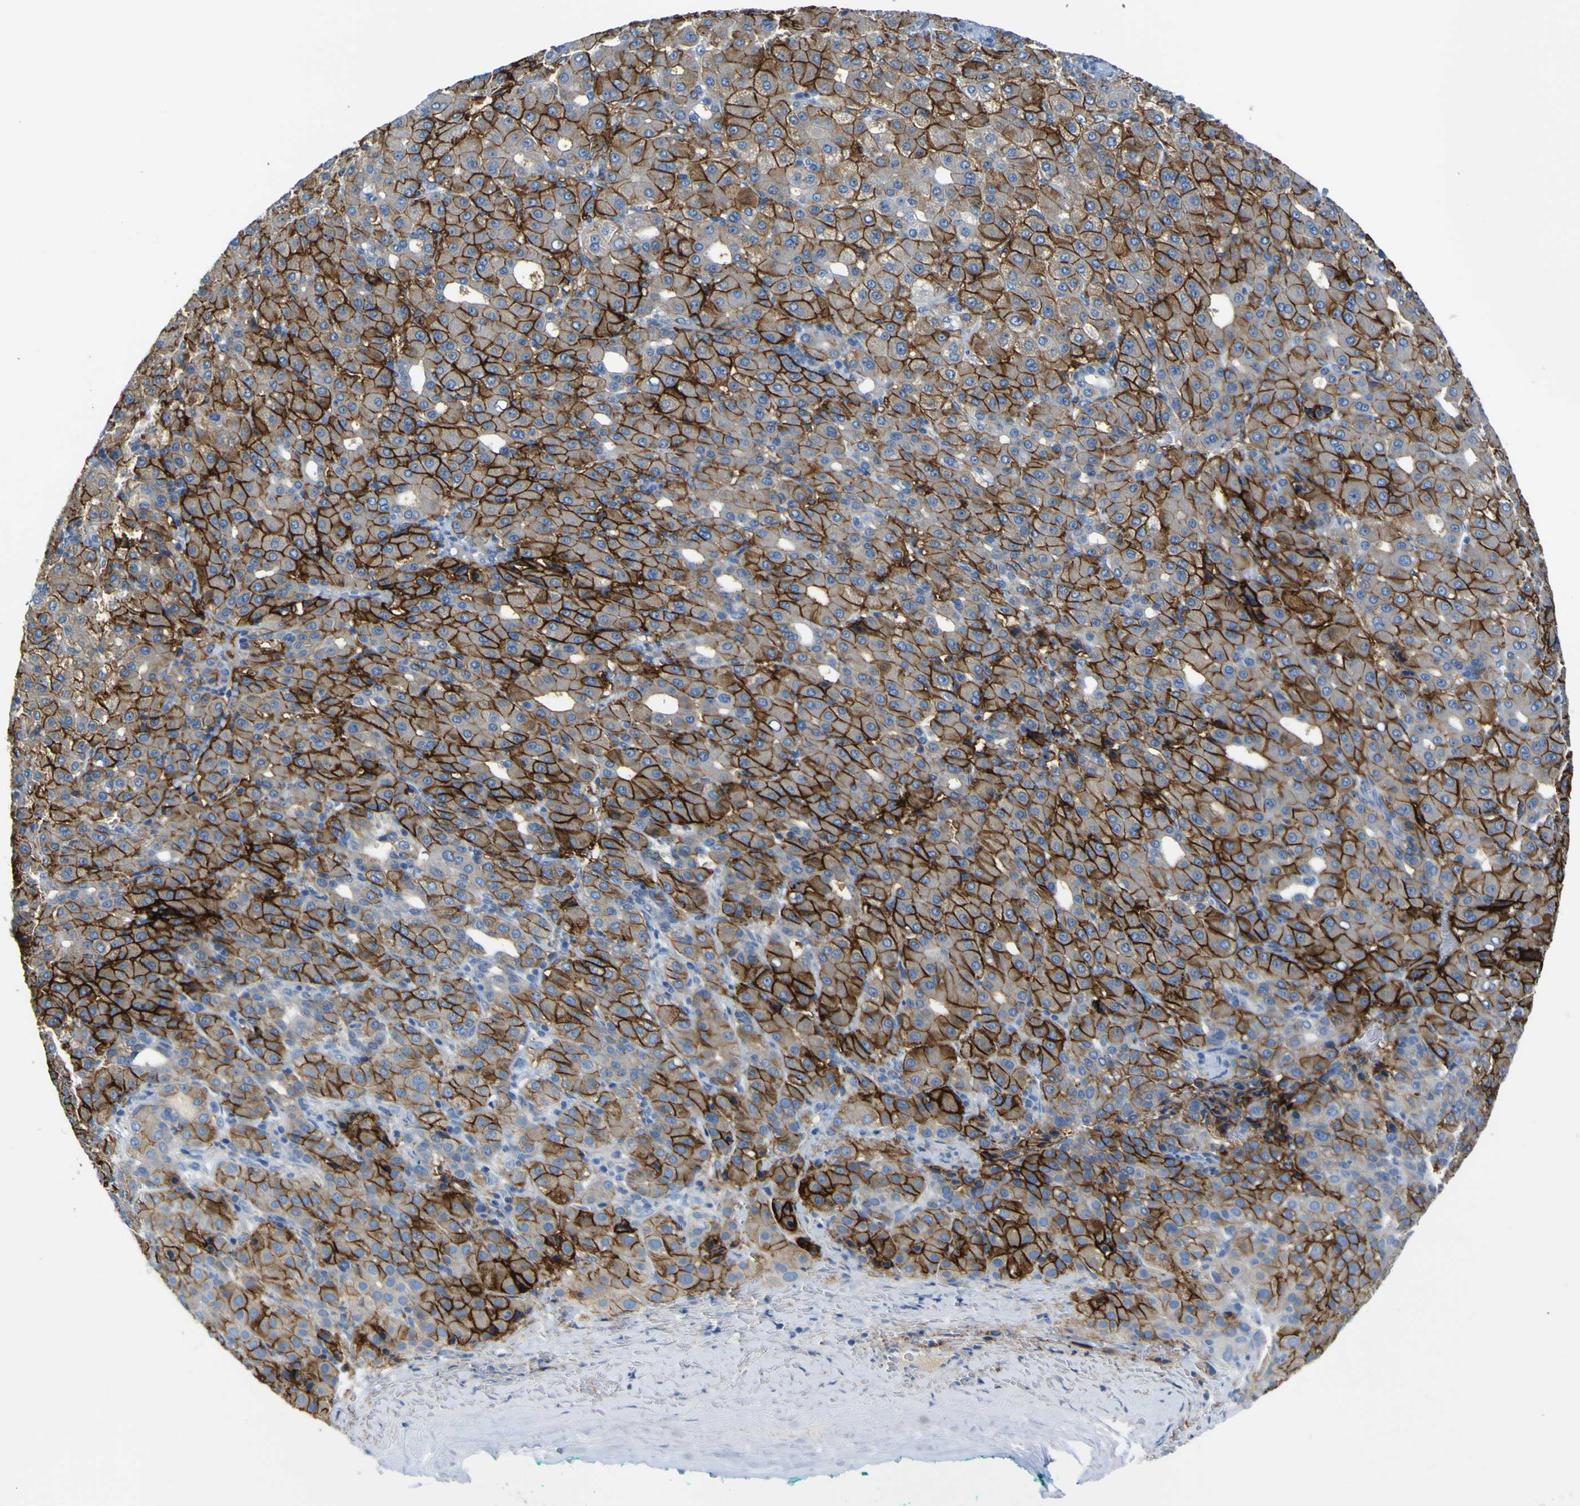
{"staining": {"intensity": "strong", "quantity": ">75%", "location": "cytoplasmic/membranous"}, "tissue": "liver cancer", "cell_type": "Tumor cells", "image_type": "cancer", "snomed": [{"axis": "morphology", "description": "Carcinoma, Hepatocellular, NOS"}, {"axis": "topography", "description": "Liver"}], "caption": "A histopathology image of liver hepatocellular carcinoma stained for a protein shows strong cytoplasmic/membranous brown staining in tumor cells.", "gene": "ADGRA2", "patient": {"sex": "male", "age": 65}}